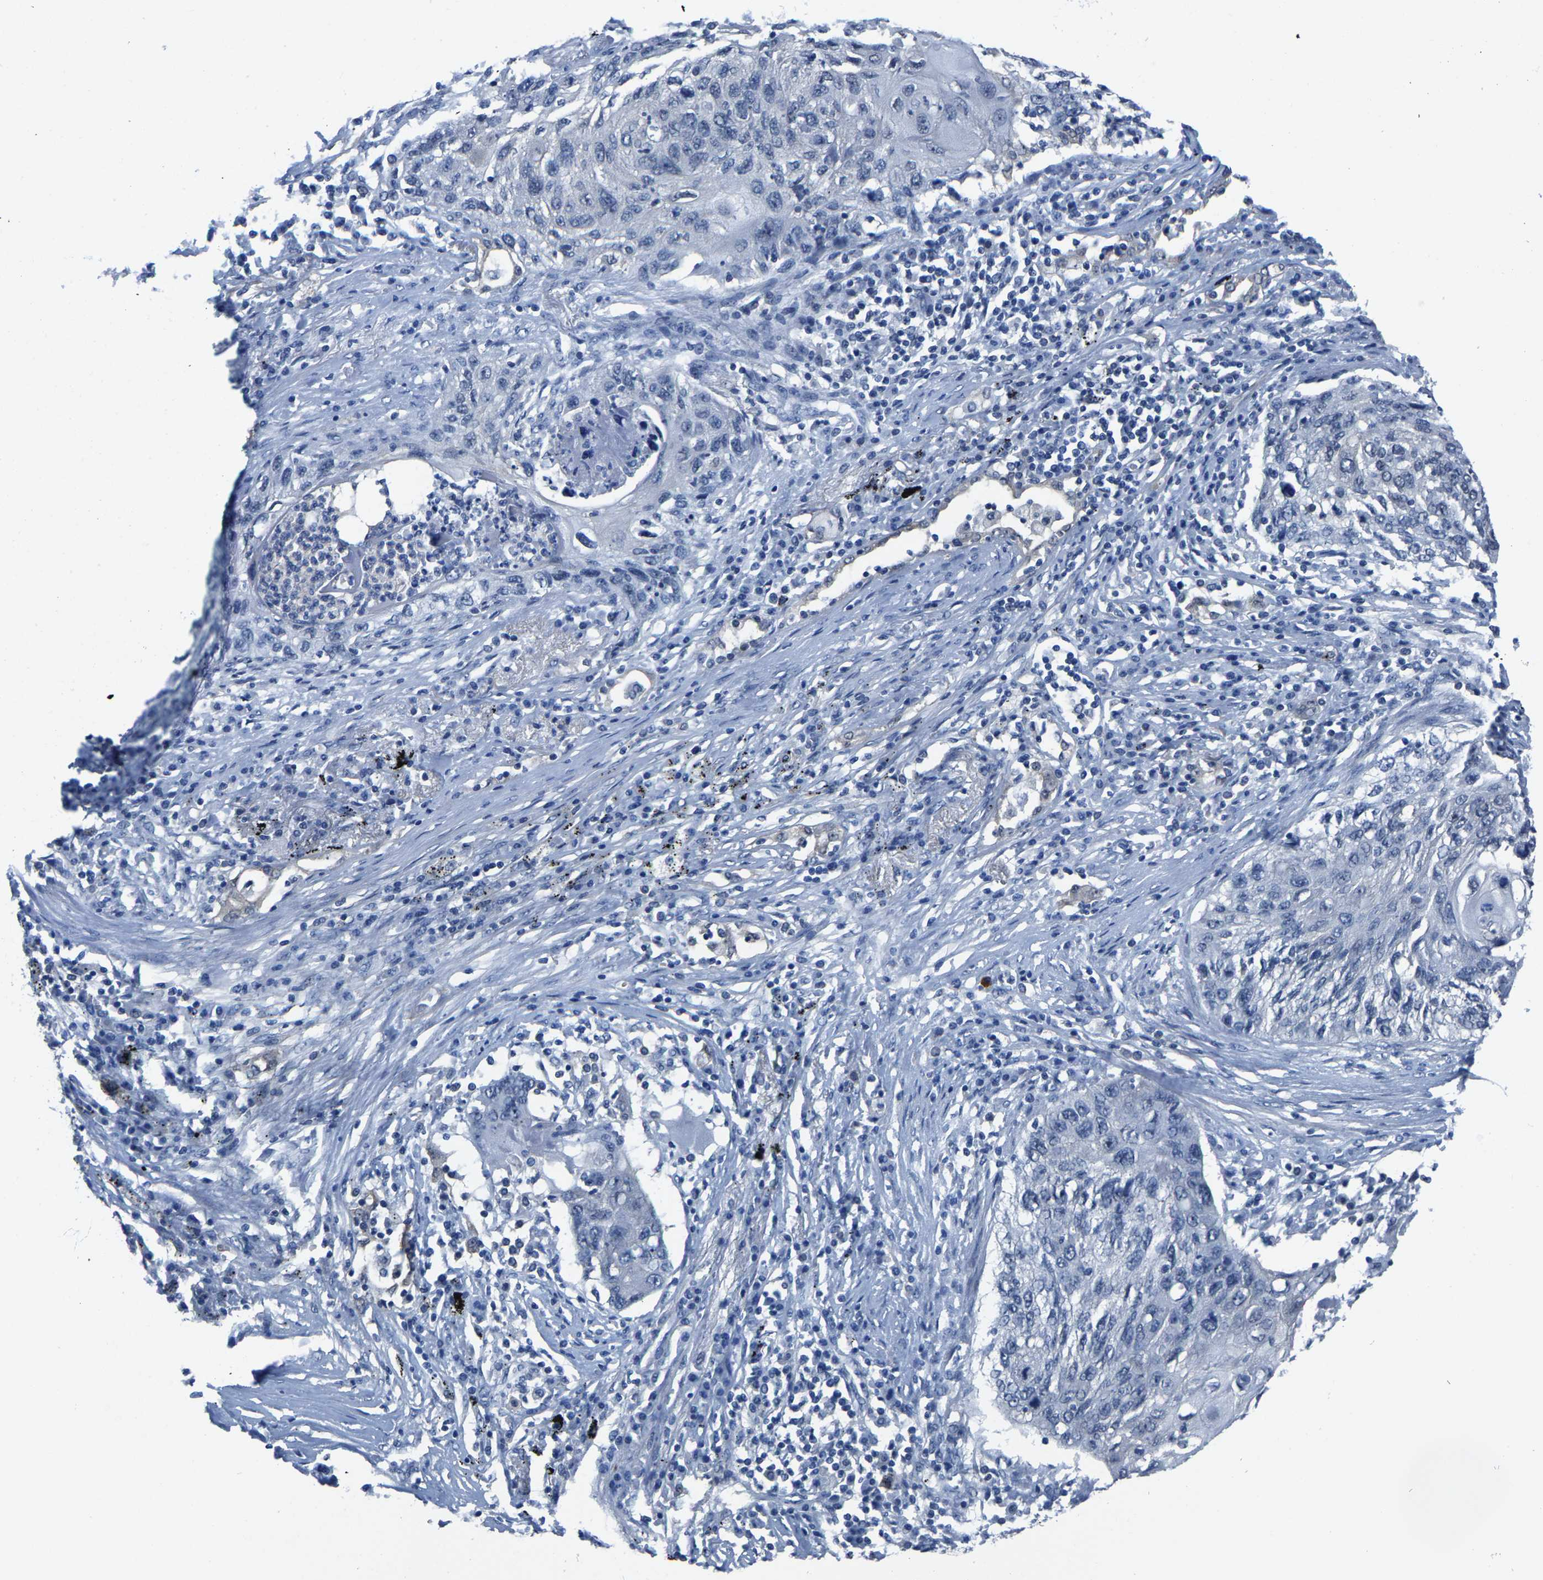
{"staining": {"intensity": "negative", "quantity": "none", "location": "none"}, "tissue": "lung cancer", "cell_type": "Tumor cells", "image_type": "cancer", "snomed": [{"axis": "morphology", "description": "Squamous cell carcinoma, NOS"}, {"axis": "topography", "description": "Lung"}], "caption": "Immunohistochemistry micrograph of neoplastic tissue: human lung squamous cell carcinoma stained with DAB (3,3'-diaminobenzidine) shows no significant protein expression in tumor cells.", "gene": "SSH3", "patient": {"sex": "female", "age": 63}}